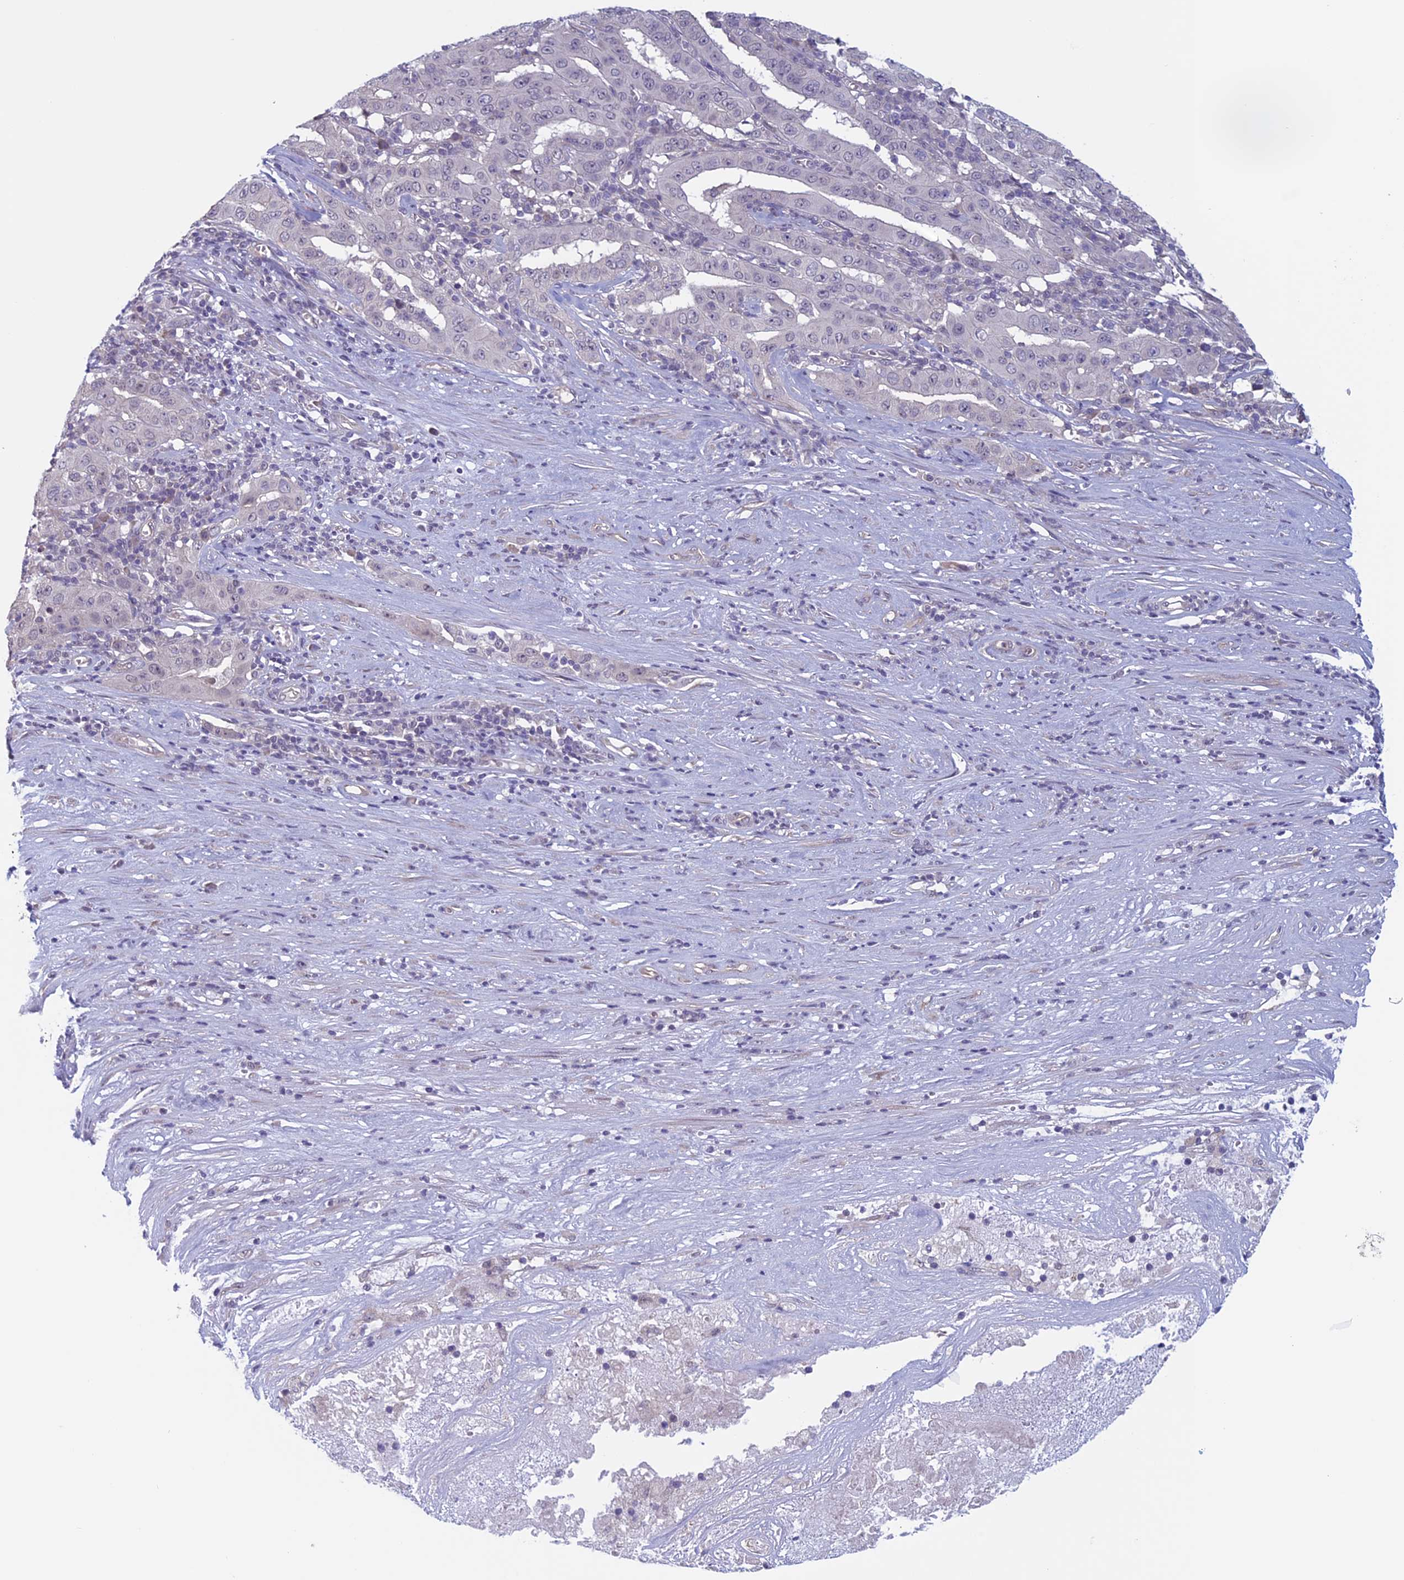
{"staining": {"intensity": "negative", "quantity": "none", "location": "none"}, "tissue": "pancreatic cancer", "cell_type": "Tumor cells", "image_type": "cancer", "snomed": [{"axis": "morphology", "description": "Adenocarcinoma, NOS"}, {"axis": "topography", "description": "Pancreas"}], "caption": "An IHC micrograph of pancreatic adenocarcinoma is shown. There is no staining in tumor cells of pancreatic adenocarcinoma.", "gene": "SLC1A6", "patient": {"sex": "male", "age": 63}}